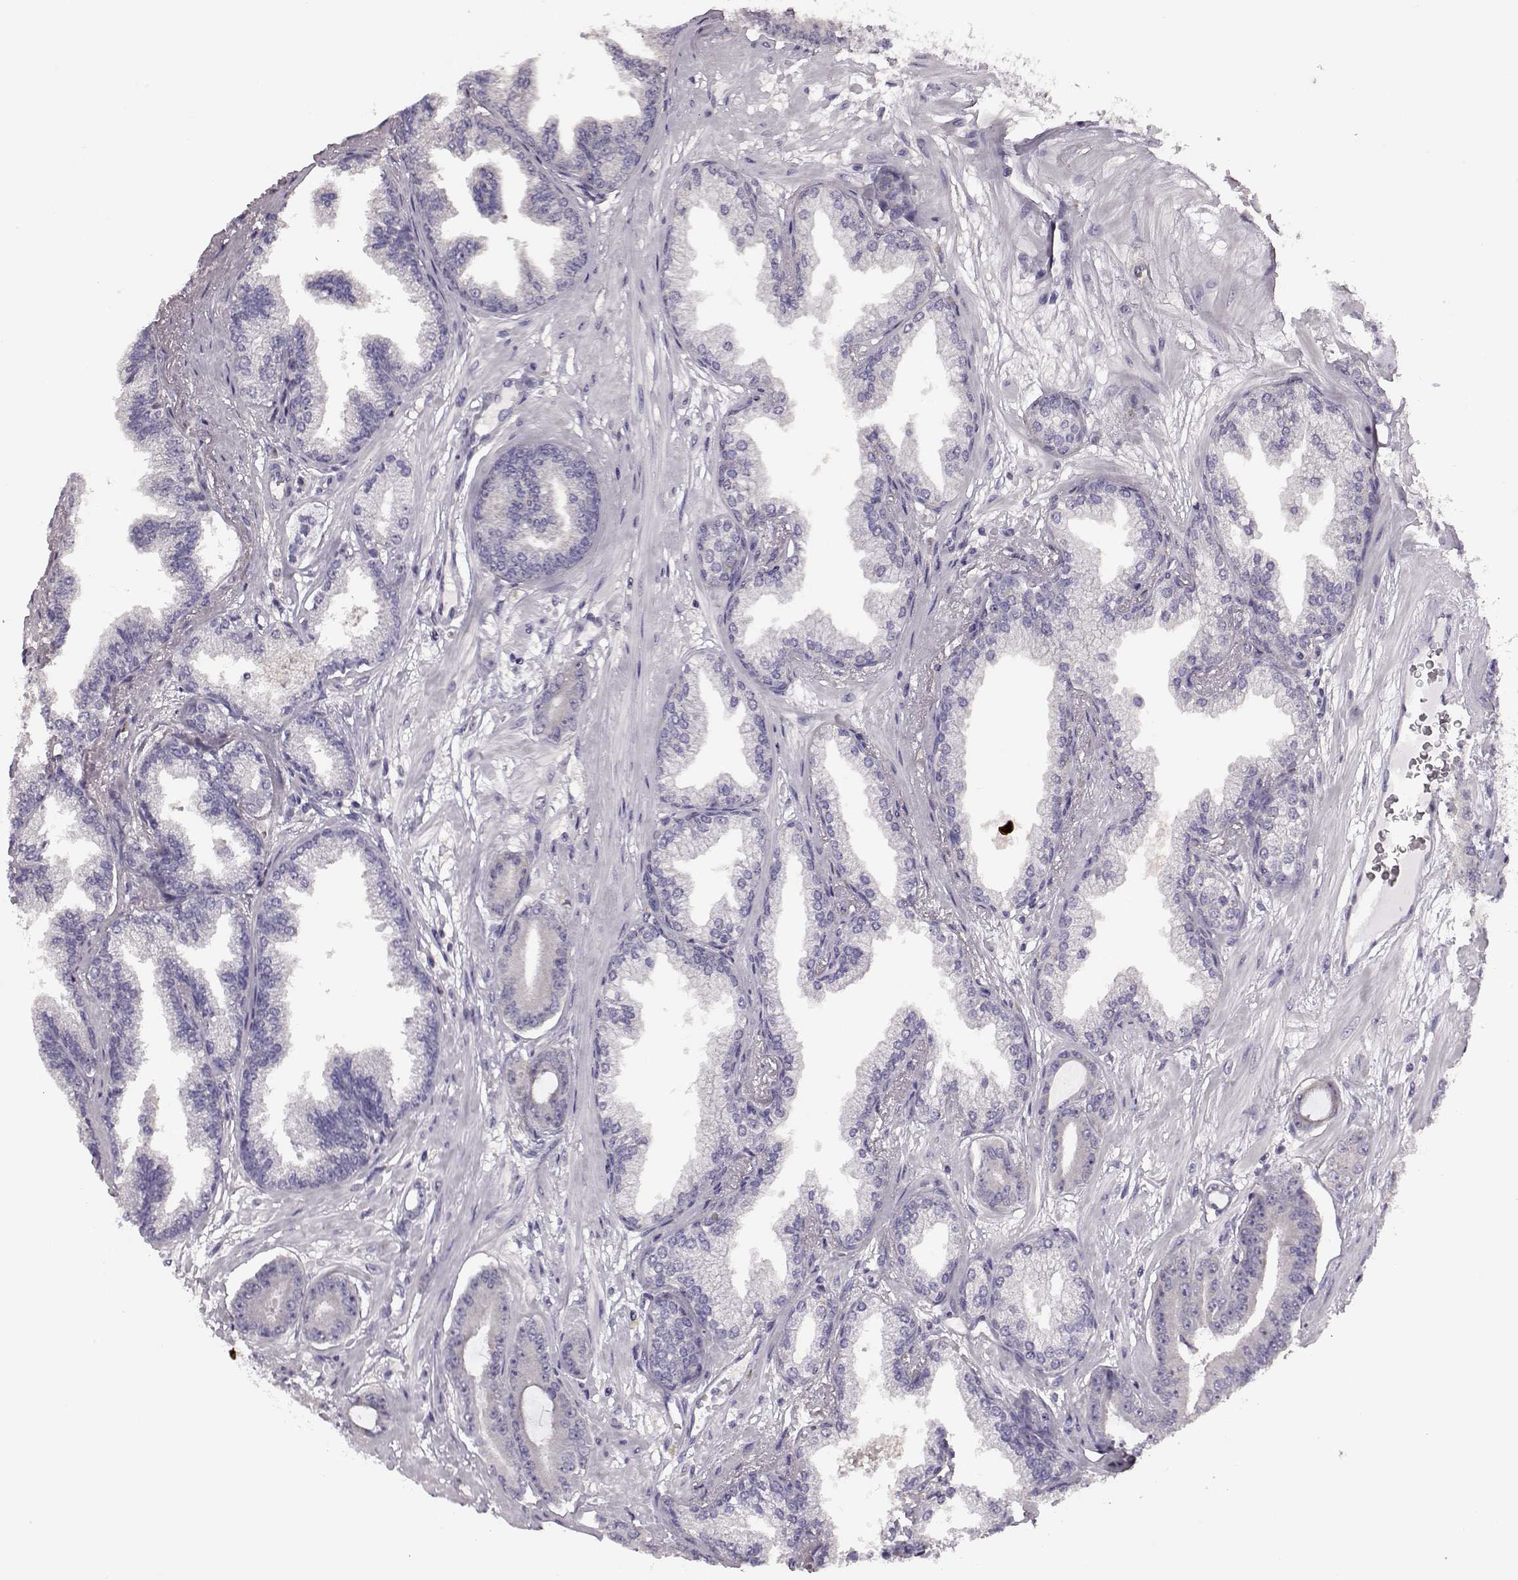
{"staining": {"intensity": "negative", "quantity": "none", "location": "none"}, "tissue": "prostate cancer", "cell_type": "Tumor cells", "image_type": "cancer", "snomed": [{"axis": "morphology", "description": "Adenocarcinoma, Low grade"}, {"axis": "topography", "description": "Prostate"}], "caption": "An IHC histopathology image of prostate cancer (adenocarcinoma (low-grade)) is shown. There is no staining in tumor cells of prostate cancer (adenocarcinoma (low-grade)). (DAB IHC with hematoxylin counter stain).", "gene": "ADGRG2", "patient": {"sex": "male", "age": 64}}